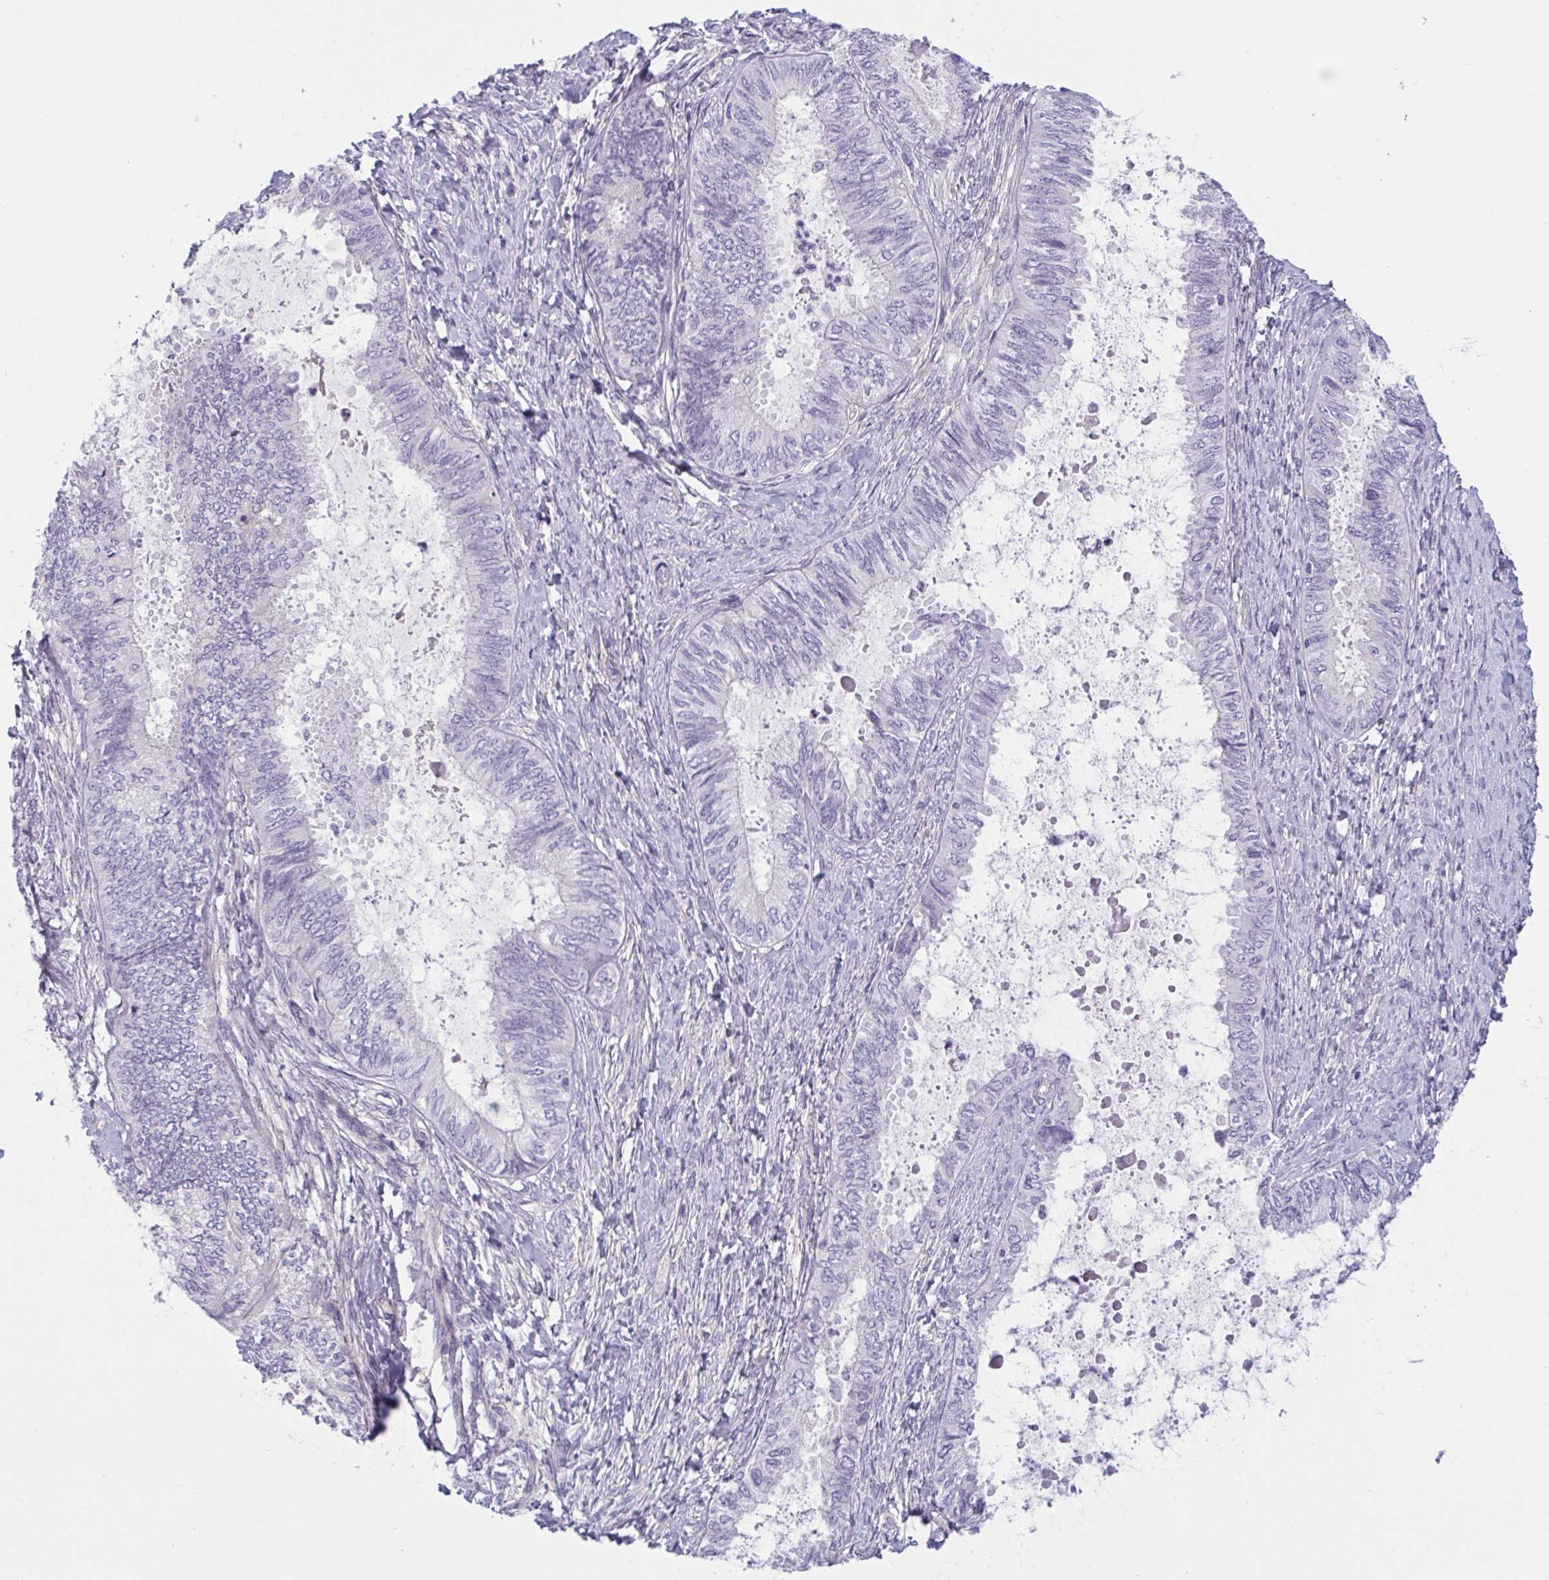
{"staining": {"intensity": "negative", "quantity": "none", "location": "none"}, "tissue": "ovarian cancer", "cell_type": "Tumor cells", "image_type": "cancer", "snomed": [{"axis": "morphology", "description": "Carcinoma, endometroid"}, {"axis": "topography", "description": "Ovary"}], "caption": "This histopathology image is of endometroid carcinoma (ovarian) stained with IHC to label a protein in brown with the nuclei are counter-stained blue. There is no expression in tumor cells.", "gene": "TTC7B", "patient": {"sex": "female", "age": 70}}